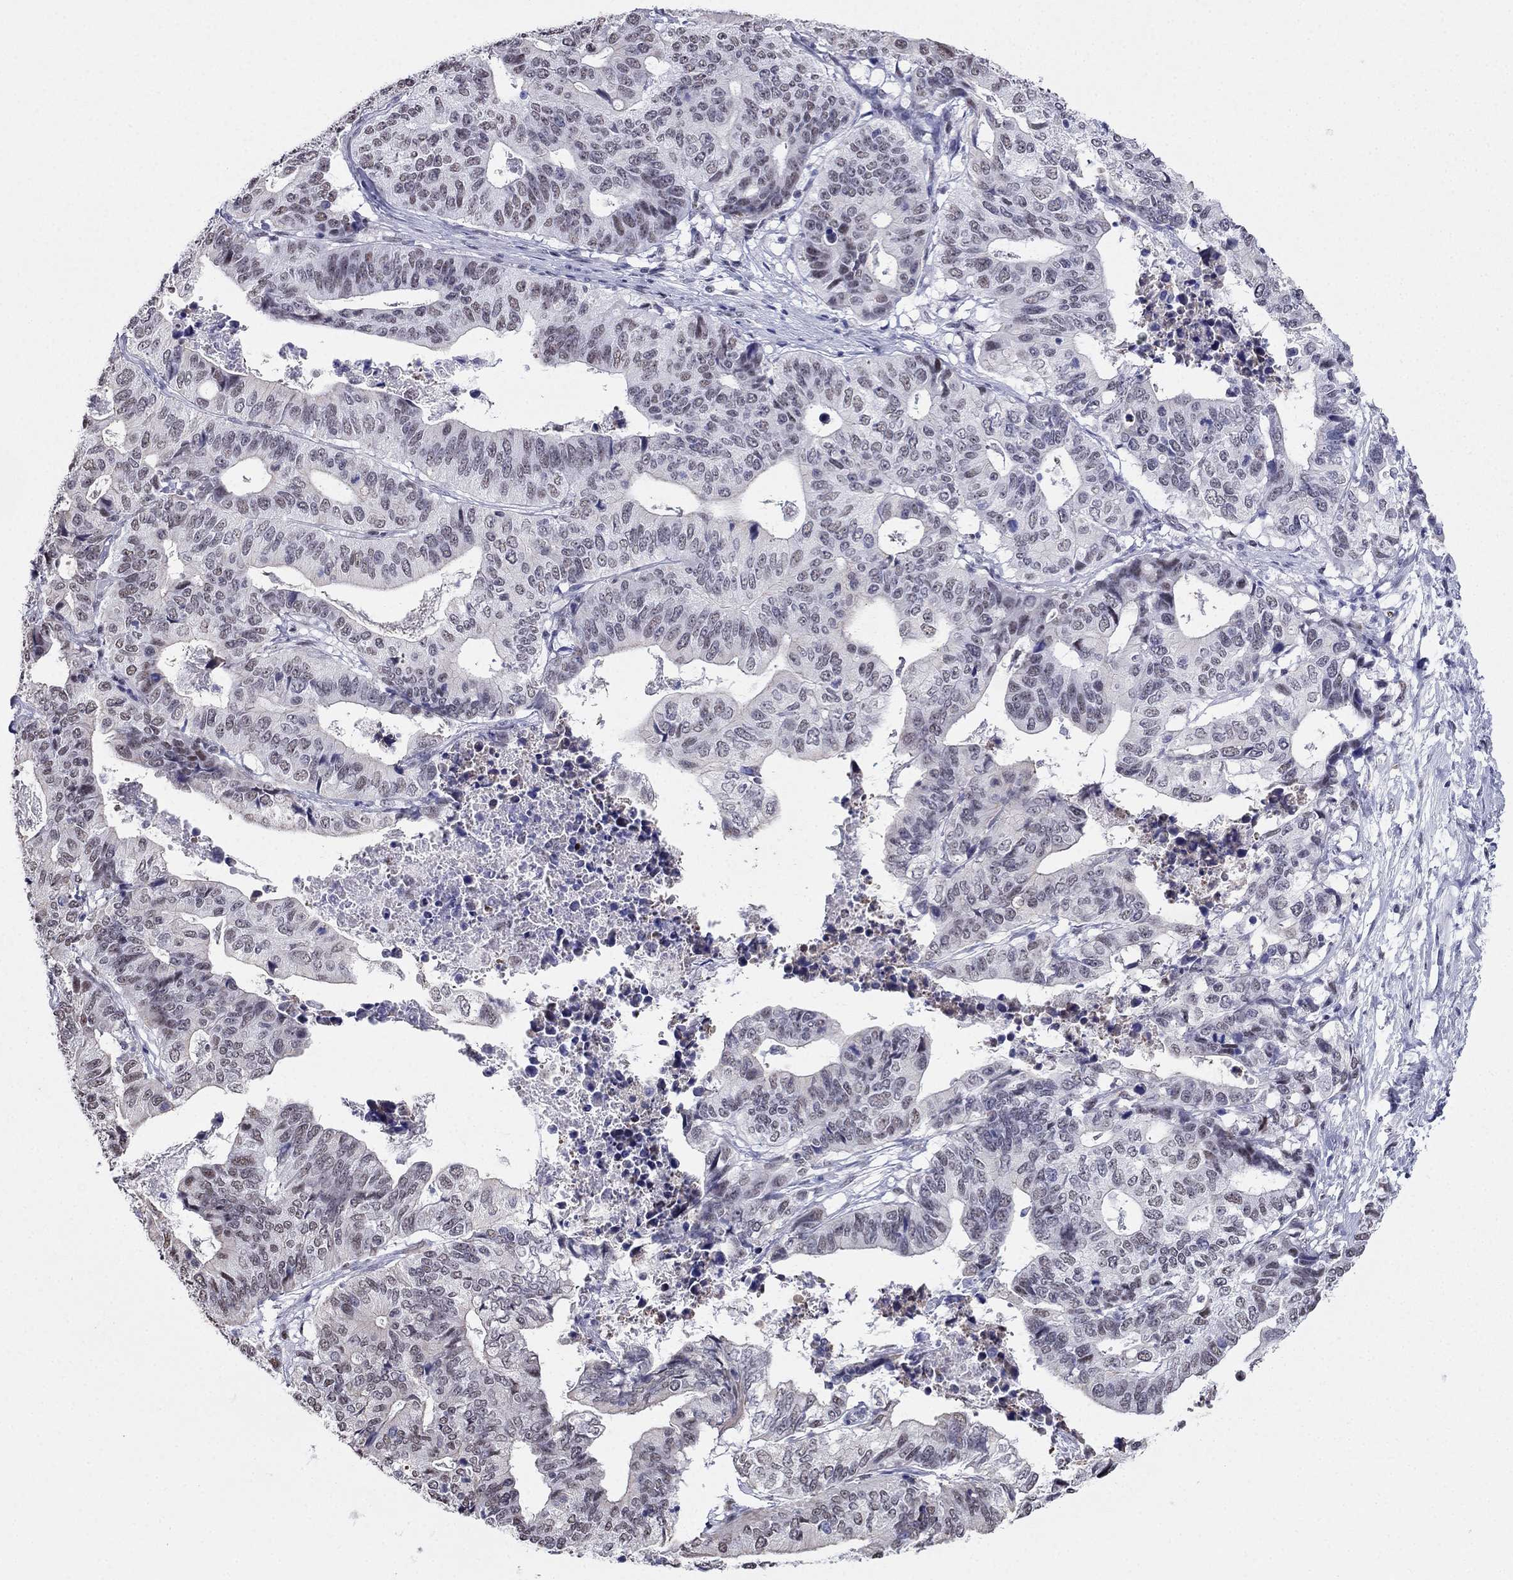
{"staining": {"intensity": "negative", "quantity": "none", "location": "none"}, "tissue": "stomach cancer", "cell_type": "Tumor cells", "image_type": "cancer", "snomed": [{"axis": "morphology", "description": "Adenocarcinoma, NOS"}, {"axis": "topography", "description": "Stomach, upper"}], "caption": "DAB (3,3'-diaminobenzidine) immunohistochemical staining of human adenocarcinoma (stomach) displays no significant positivity in tumor cells.", "gene": "PPM1G", "patient": {"sex": "female", "age": 67}}